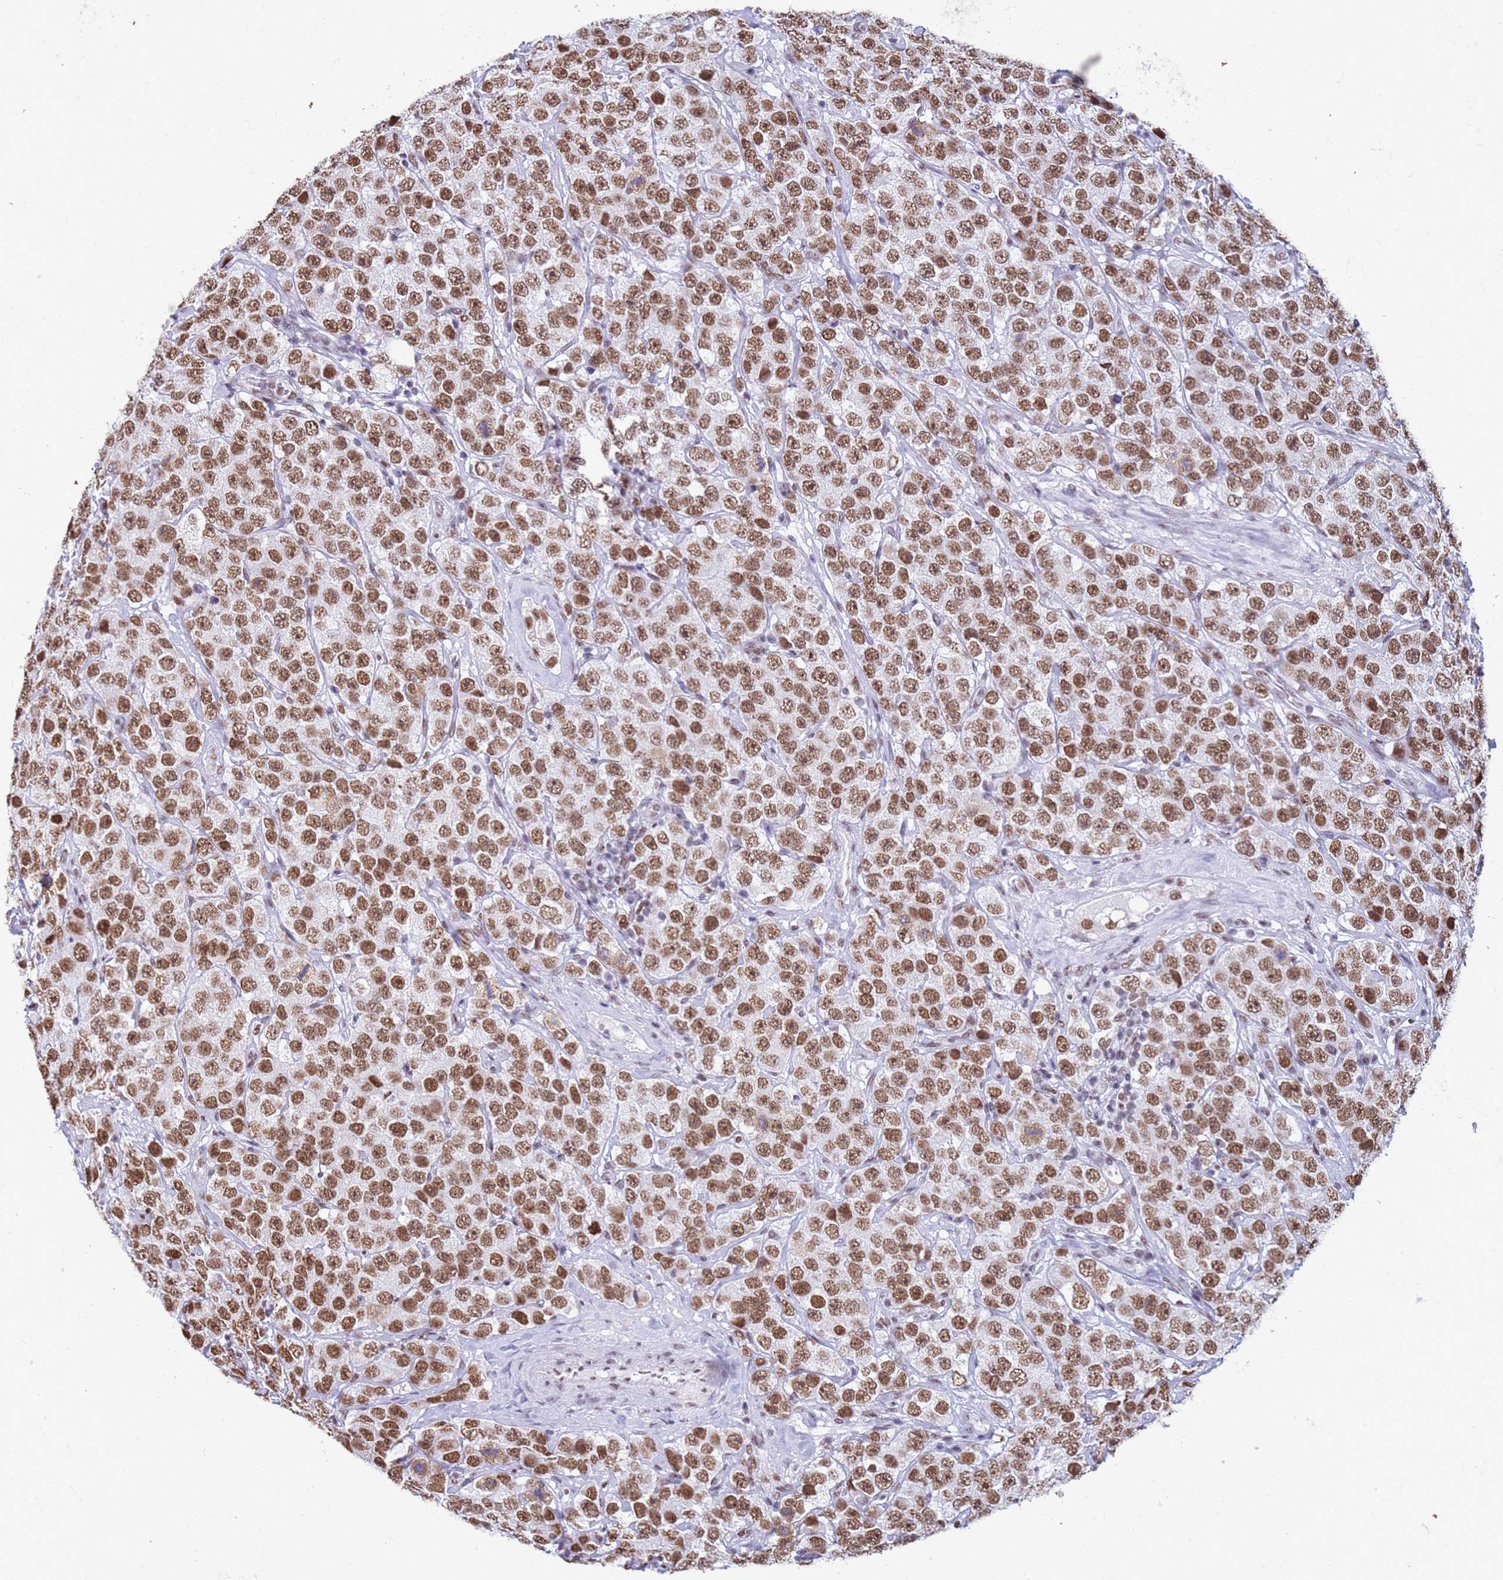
{"staining": {"intensity": "moderate", "quantity": ">75%", "location": "nuclear"}, "tissue": "testis cancer", "cell_type": "Tumor cells", "image_type": "cancer", "snomed": [{"axis": "morphology", "description": "Seminoma, NOS"}, {"axis": "topography", "description": "Testis"}], "caption": "Immunohistochemistry micrograph of neoplastic tissue: human testis cancer (seminoma) stained using immunohistochemistry (IHC) exhibits medium levels of moderate protein expression localized specifically in the nuclear of tumor cells, appearing as a nuclear brown color.", "gene": "FAM170B", "patient": {"sex": "male", "age": 28}}